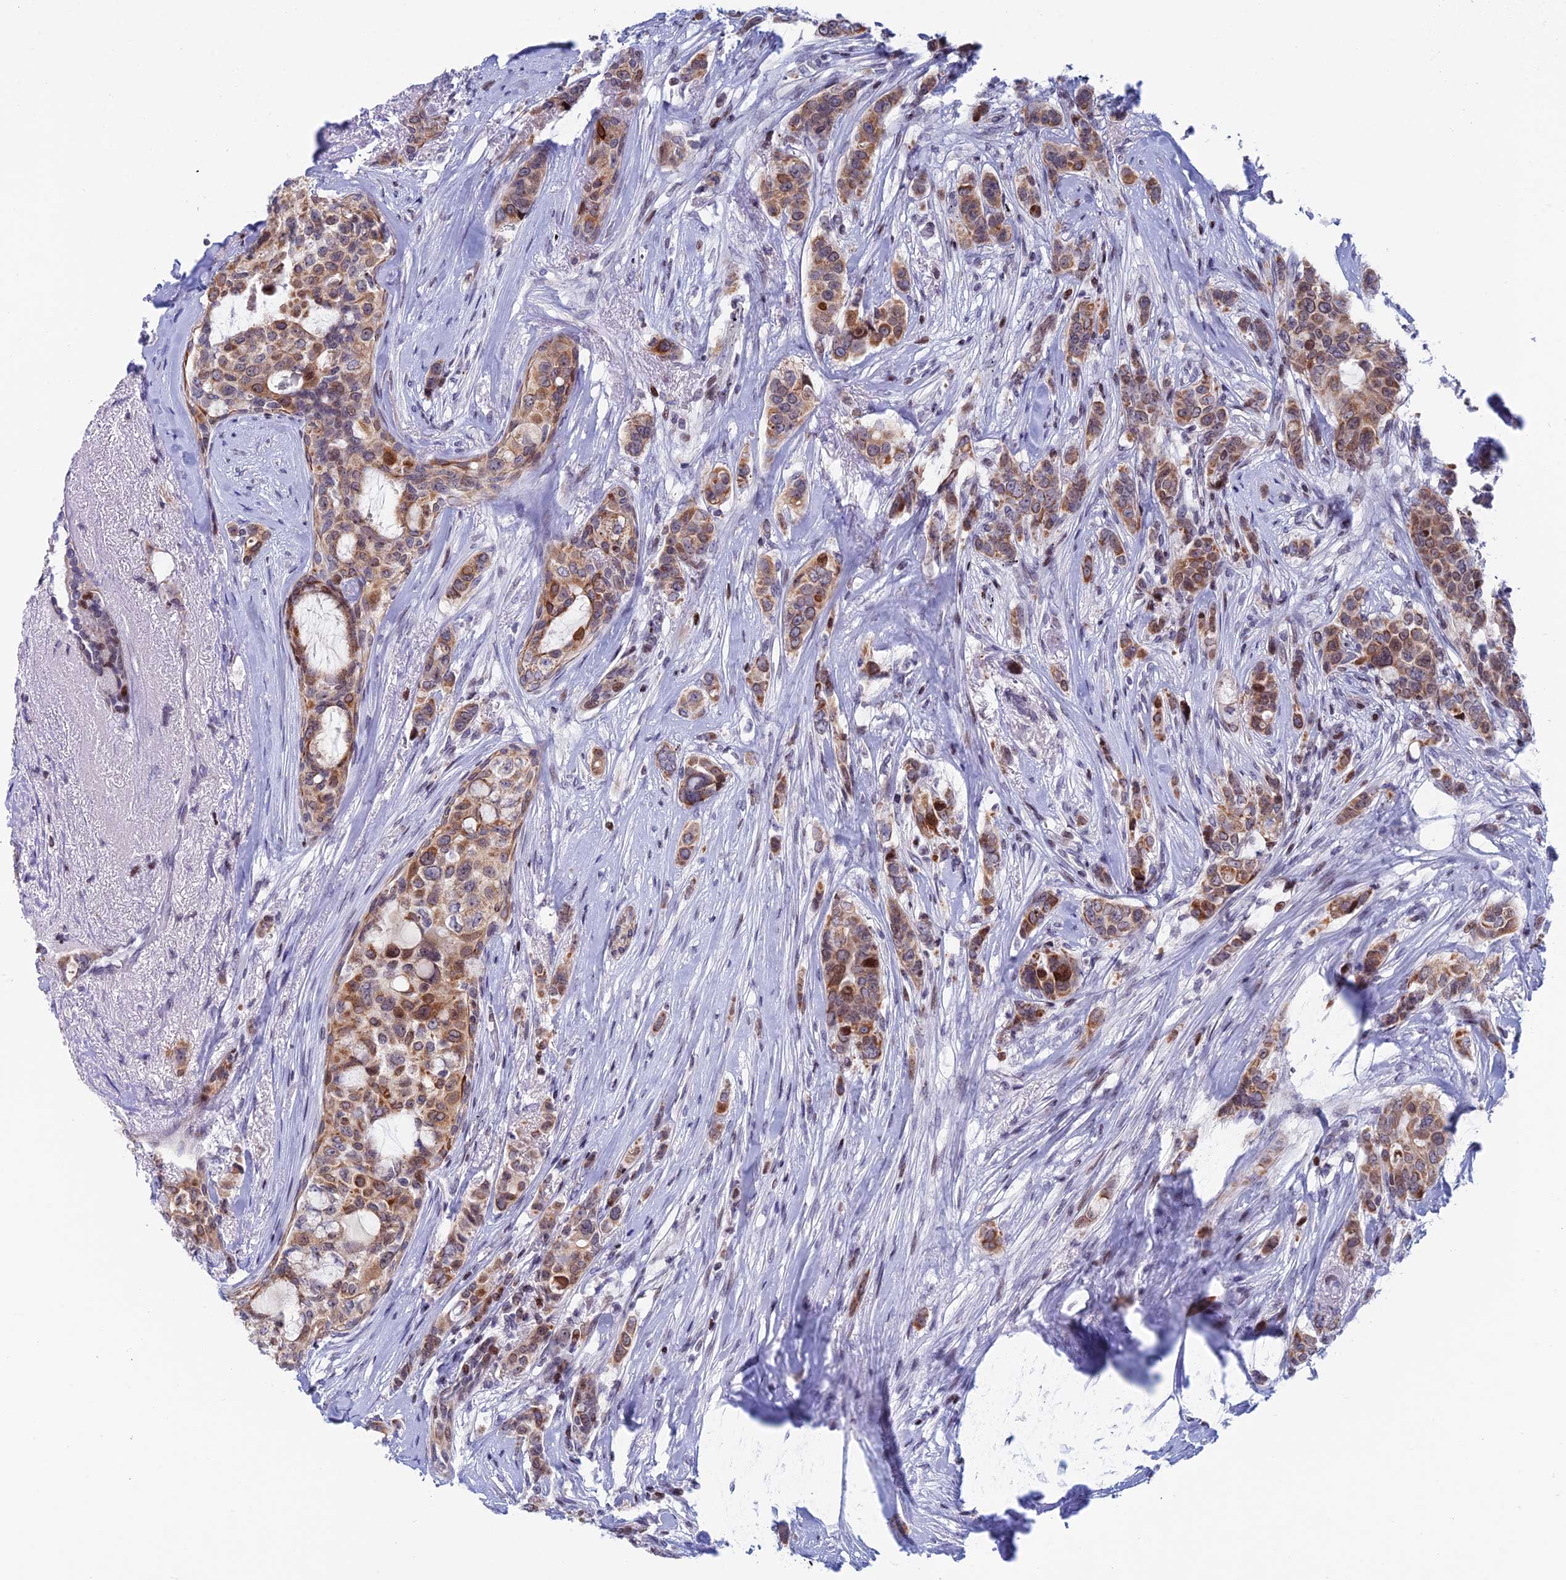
{"staining": {"intensity": "moderate", "quantity": ">75%", "location": "cytoplasmic/membranous"}, "tissue": "breast cancer", "cell_type": "Tumor cells", "image_type": "cancer", "snomed": [{"axis": "morphology", "description": "Lobular carcinoma"}, {"axis": "topography", "description": "Breast"}], "caption": "Immunohistochemistry of human breast cancer reveals medium levels of moderate cytoplasmic/membranous staining in about >75% of tumor cells.", "gene": "AFF3", "patient": {"sex": "female", "age": 51}}